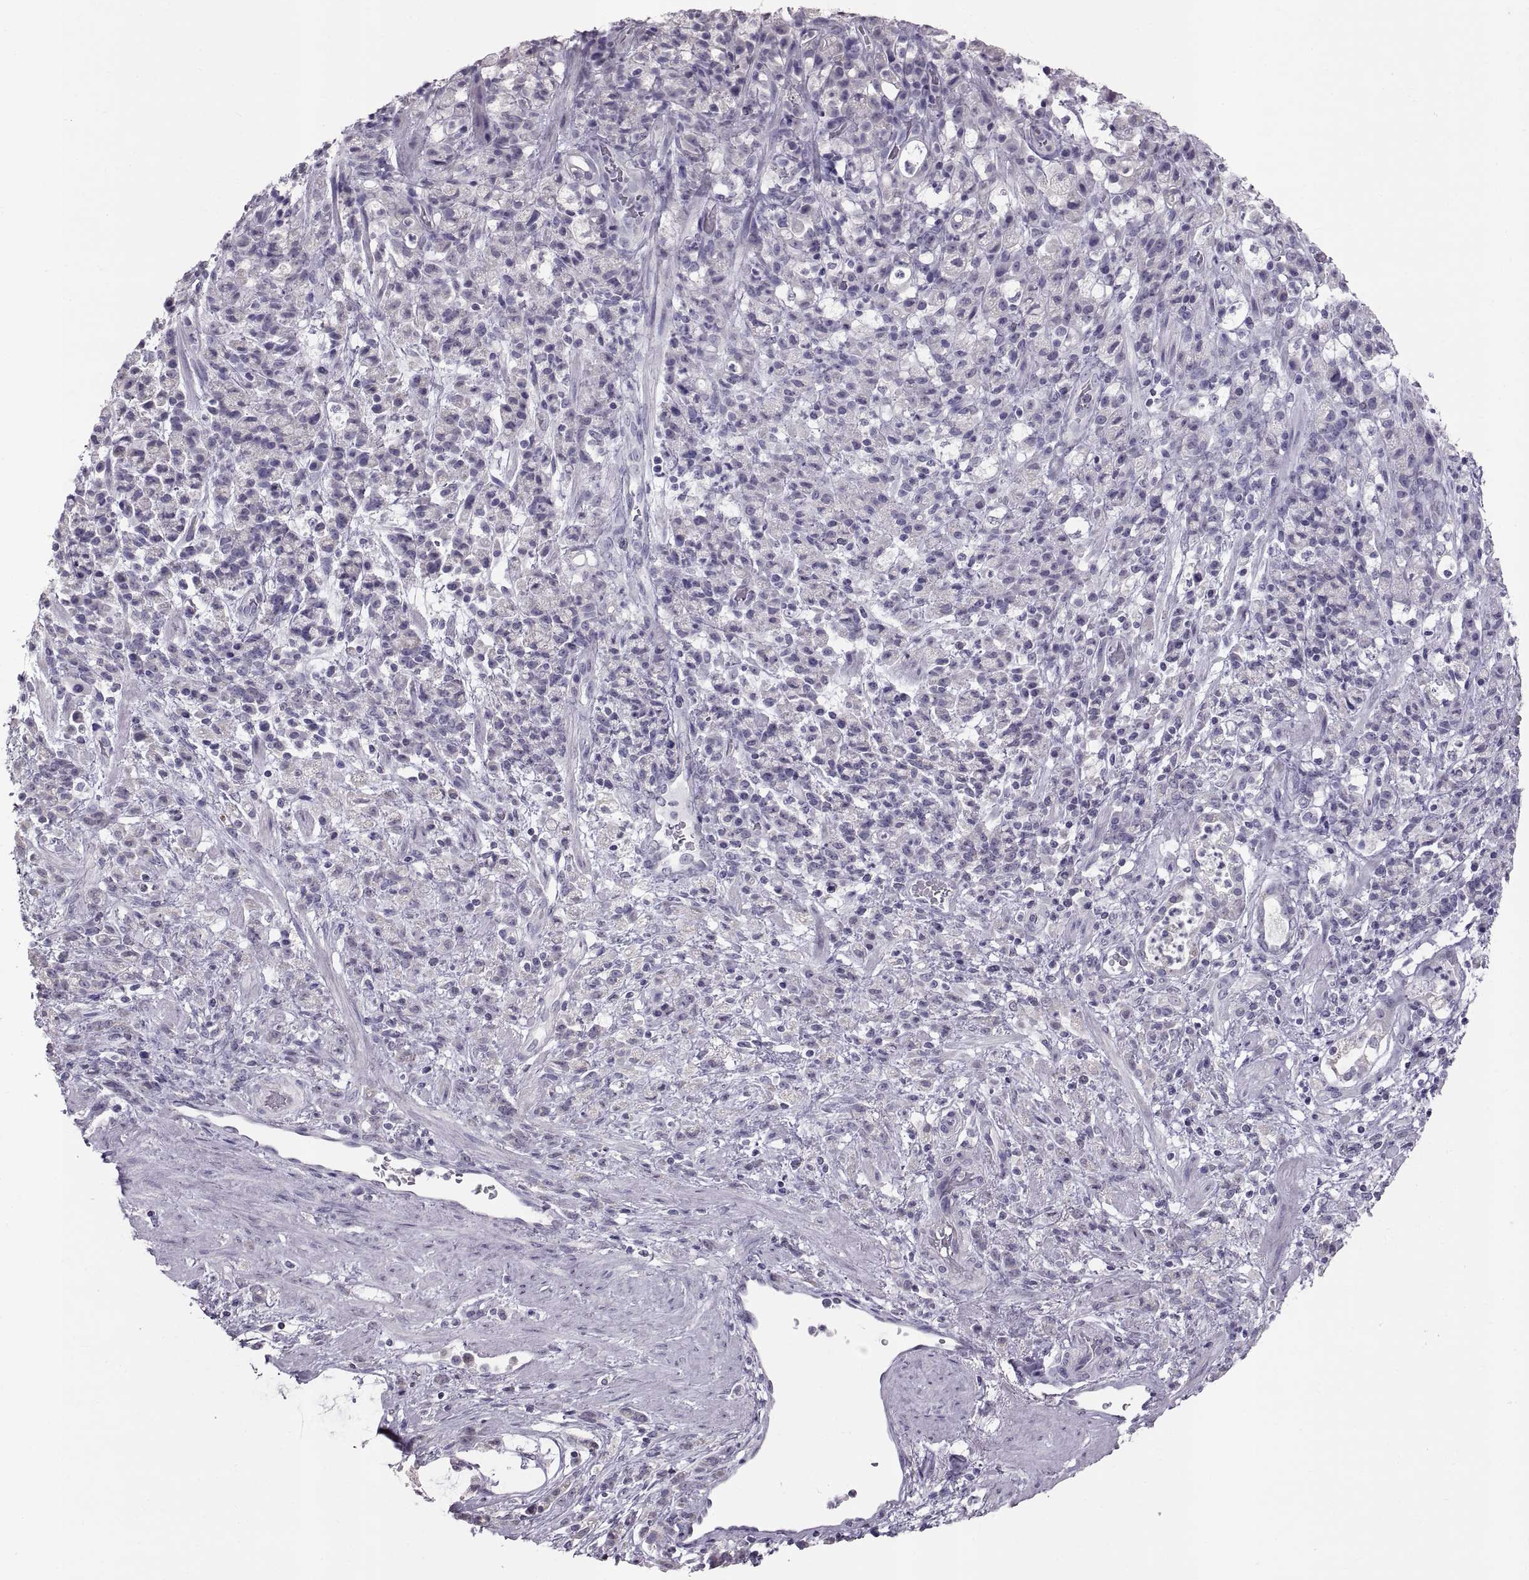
{"staining": {"intensity": "negative", "quantity": "none", "location": "none"}, "tissue": "stomach cancer", "cell_type": "Tumor cells", "image_type": "cancer", "snomed": [{"axis": "morphology", "description": "Adenocarcinoma, NOS"}, {"axis": "topography", "description": "Stomach"}], "caption": "The immunohistochemistry (IHC) micrograph has no significant staining in tumor cells of stomach cancer (adenocarcinoma) tissue.", "gene": "WBP2NL", "patient": {"sex": "female", "age": 60}}